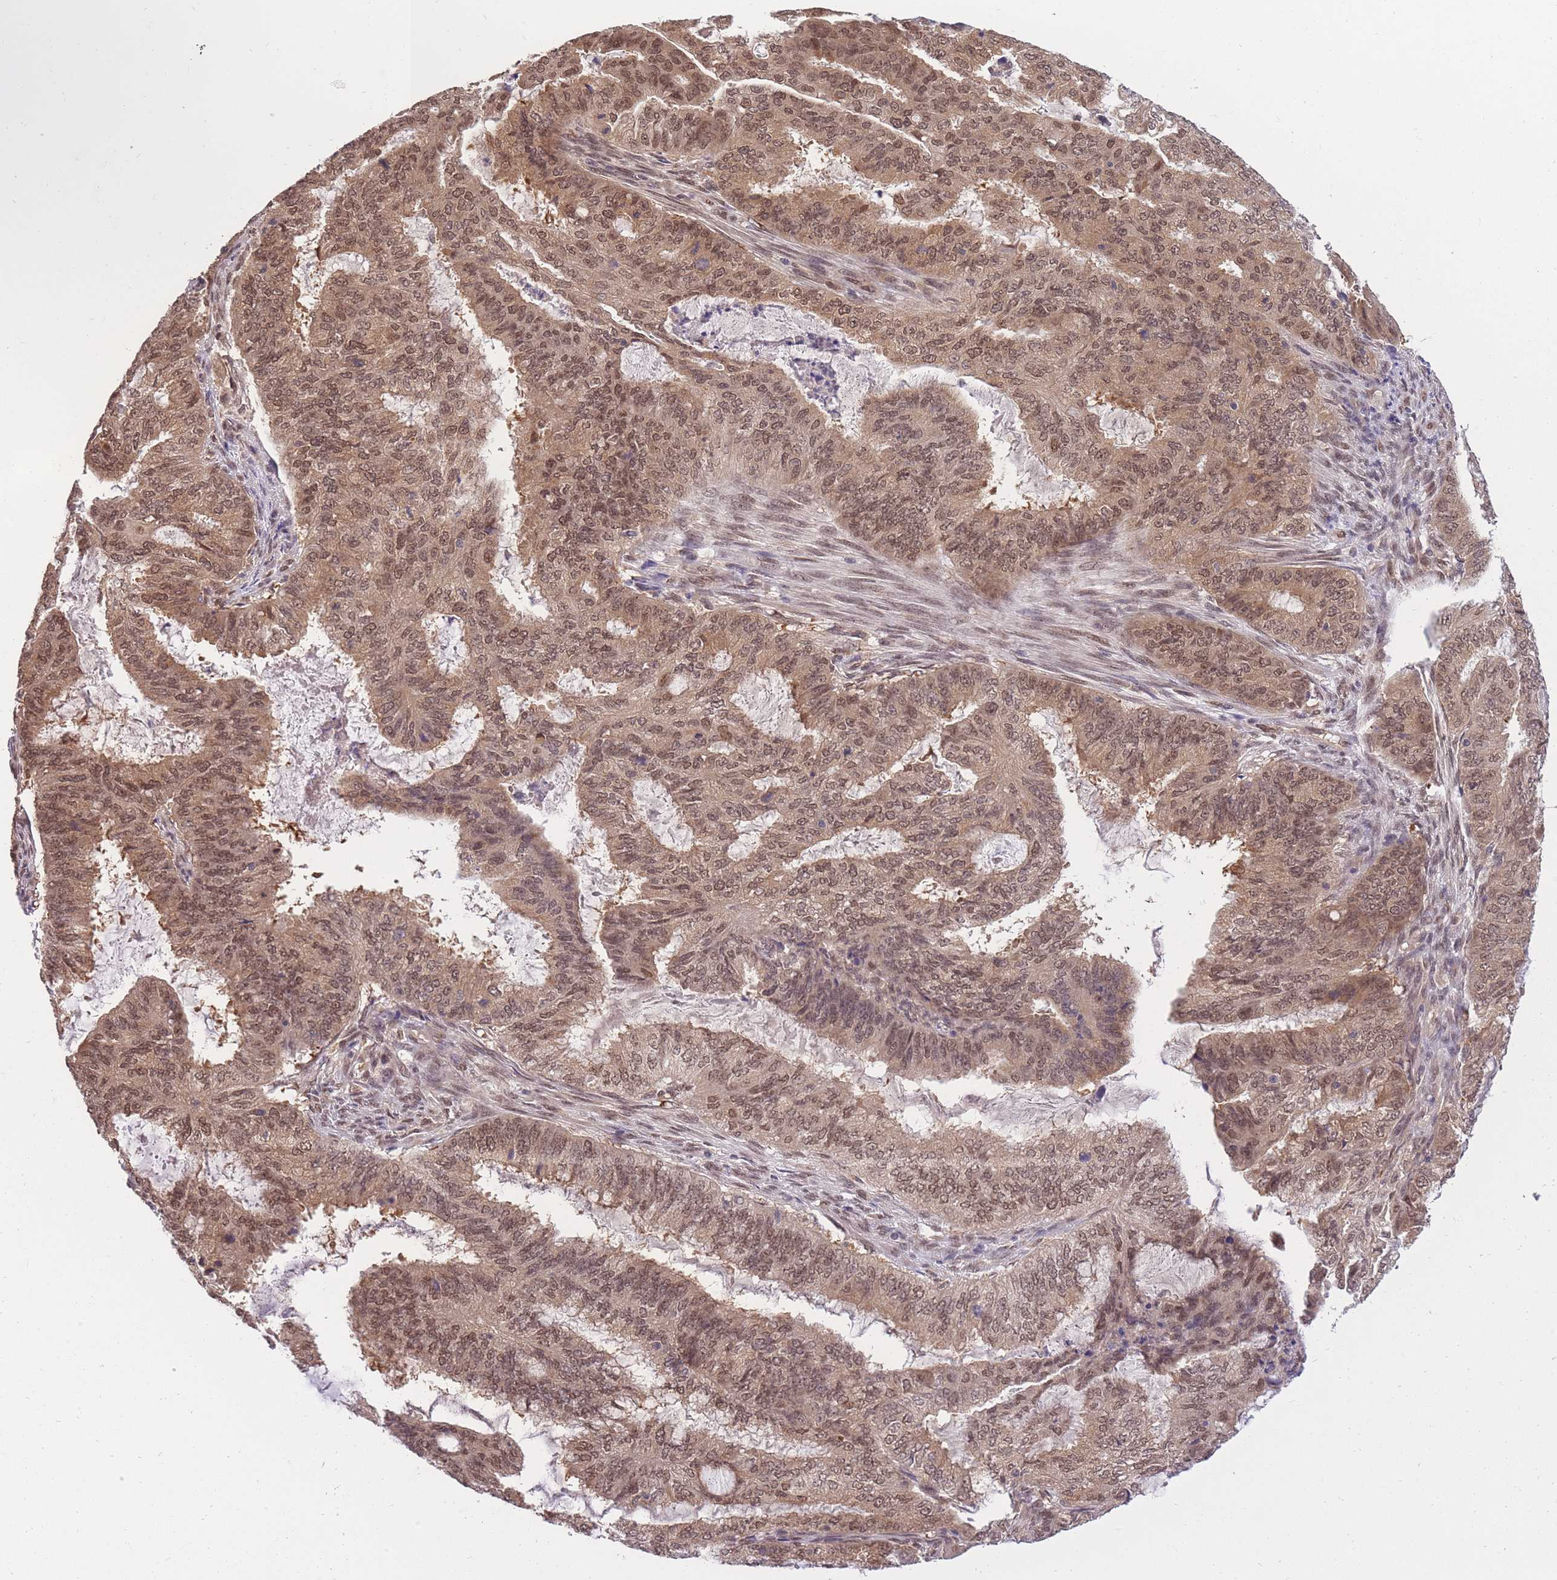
{"staining": {"intensity": "moderate", "quantity": ">75%", "location": "cytoplasmic/membranous,nuclear"}, "tissue": "endometrial cancer", "cell_type": "Tumor cells", "image_type": "cancer", "snomed": [{"axis": "morphology", "description": "Adenocarcinoma, NOS"}, {"axis": "topography", "description": "Endometrium"}], "caption": "Immunohistochemical staining of endometrial adenocarcinoma shows medium levels of moderate cytoplasmic/membranous and nuclear staining in about >75% of tumor cells.", "gene": "CDIP1", "patient": {"sex": "female", "age": 51}}